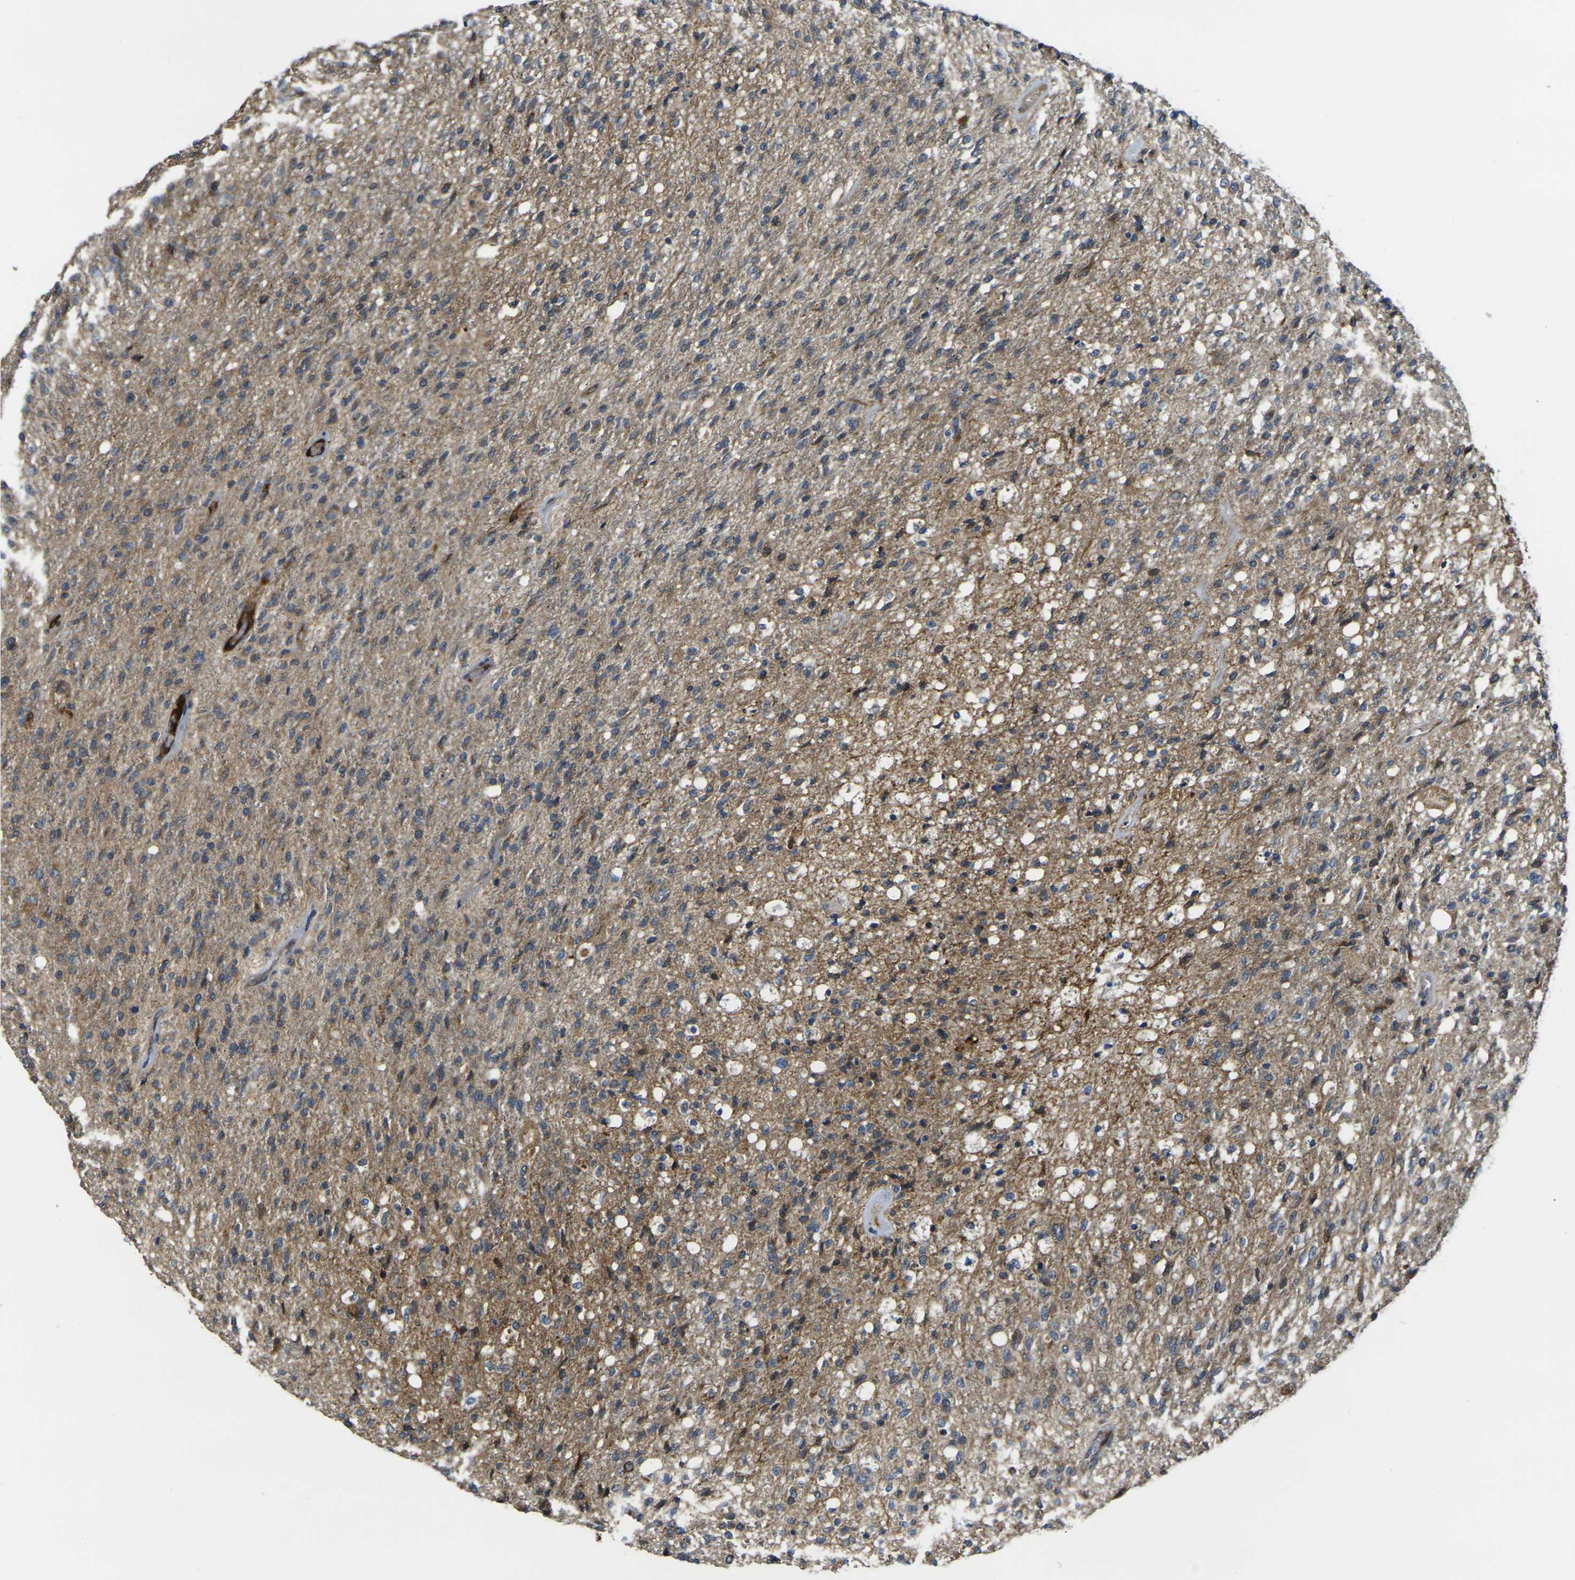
{"staining": {"intensity": "moderate", "quantity": "25%-75%", "location": "cytoplasmic/membranous"}, "tissue": "glioma", "cell_type": "Tumor cells", "image_type": "cancer", "snomed": [{"axis": "morphology", "description": "Normal tissue, NOS"}, {"axis": "morphology", "description": "Glioma, malignant, High grade"}, {"axis": "topography", "description": "Cerebral cortex"}], "caption": "Immunohistochemical staining of high-grade glioma (malignant) demonstrates medium levels of moderate cytoplasmic/membranous positivity in approximately 25%-75% of tumor cells.", "gene": "FZD1", "patient": {"sex": "male", "age": 77}}